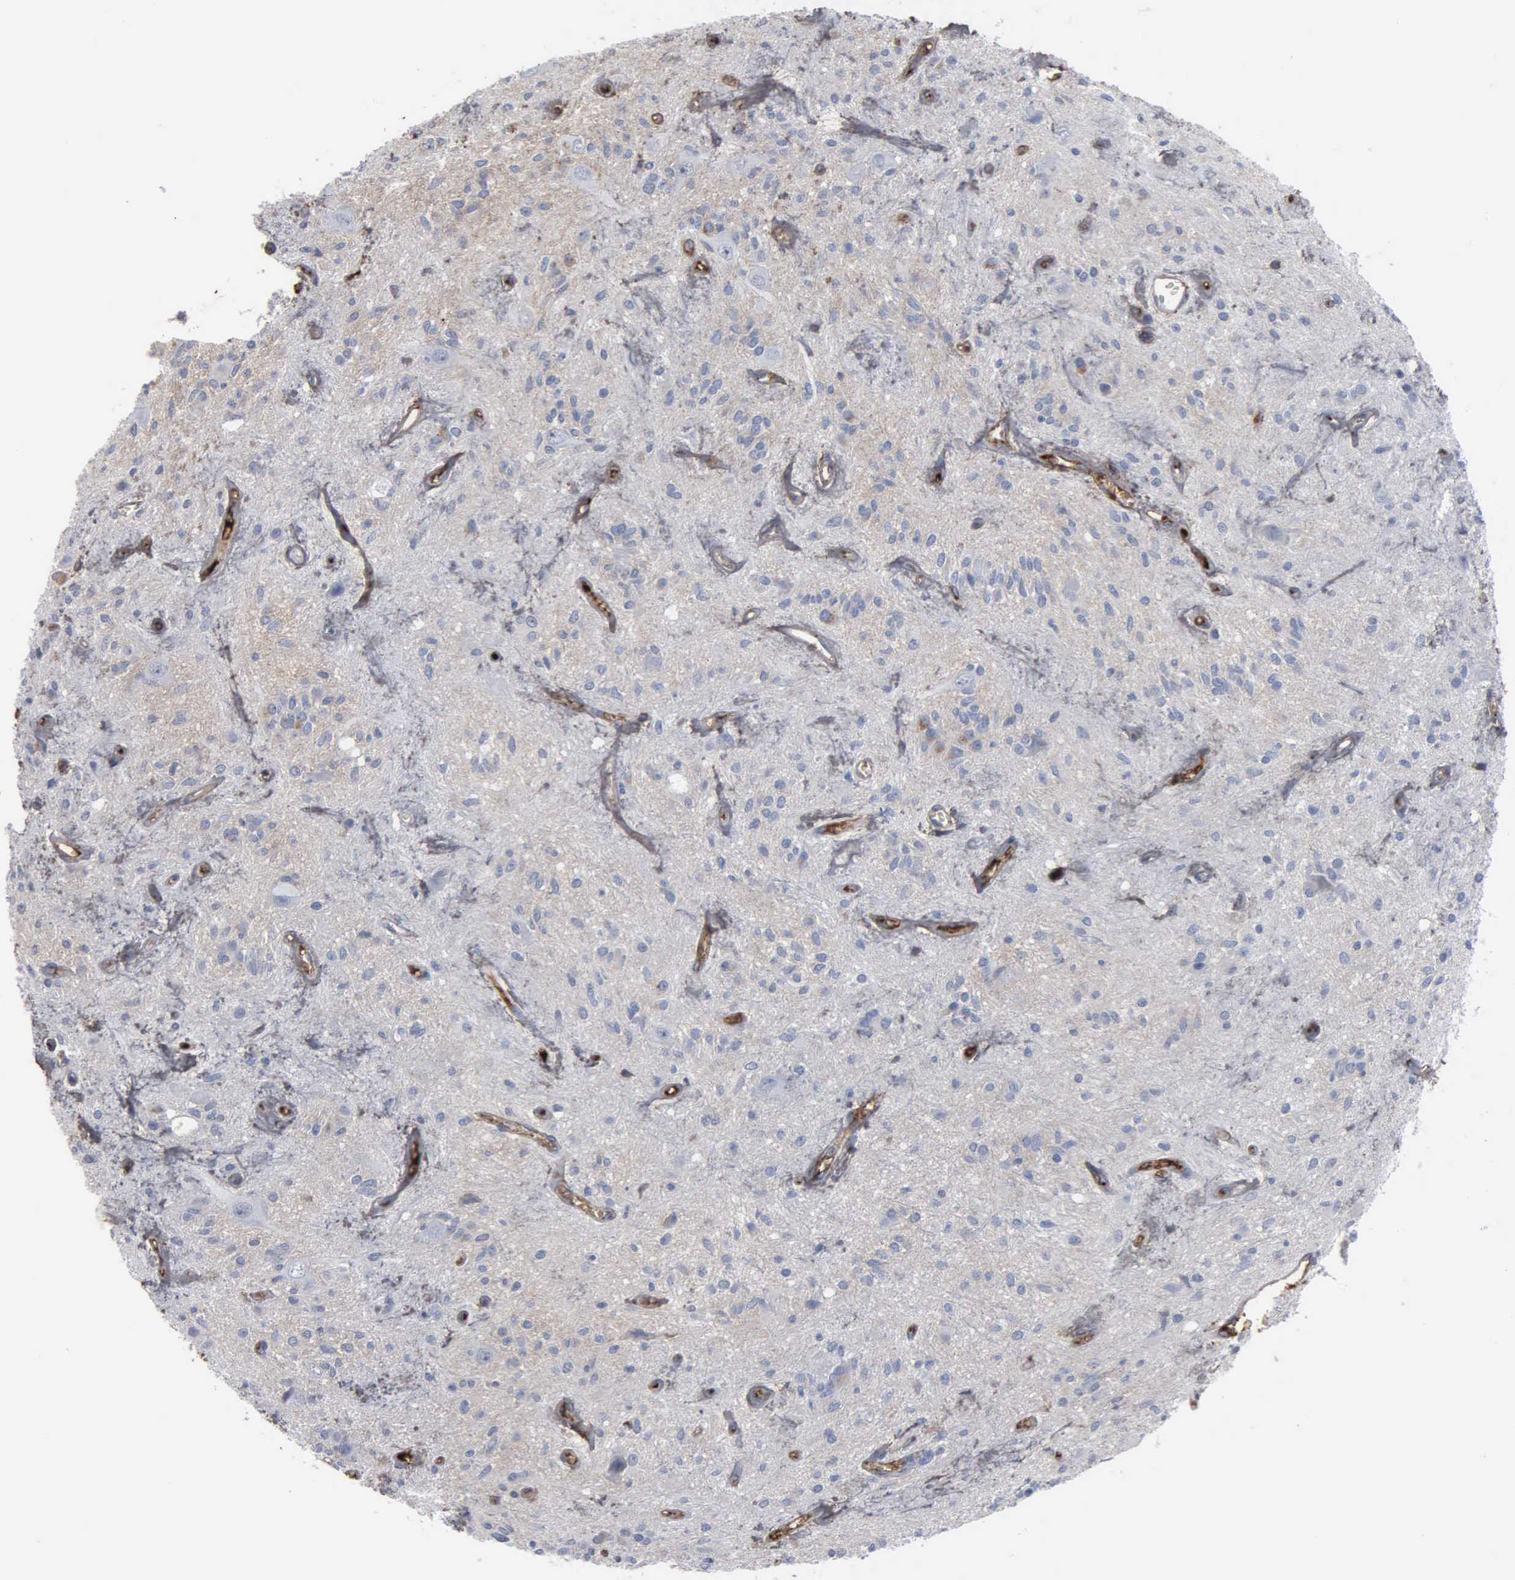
{"staining": {"intensity": "negative", "quantity": "none", "location": "none"}, "tissue": "glioma", "cell_type": "Tumor cells", "image_type": "cancer", "snomed": [{"axis": "morphology", "description": "Glioma, malignant, Low grade"}, {"axis": "topography", "description": "Brain"}], "caption": "The immunohistochemistry image has no significant expression in tumor cells of glioma tissue.", "gene": "FN1", "patient": {"sex": "female", "age": 15}}